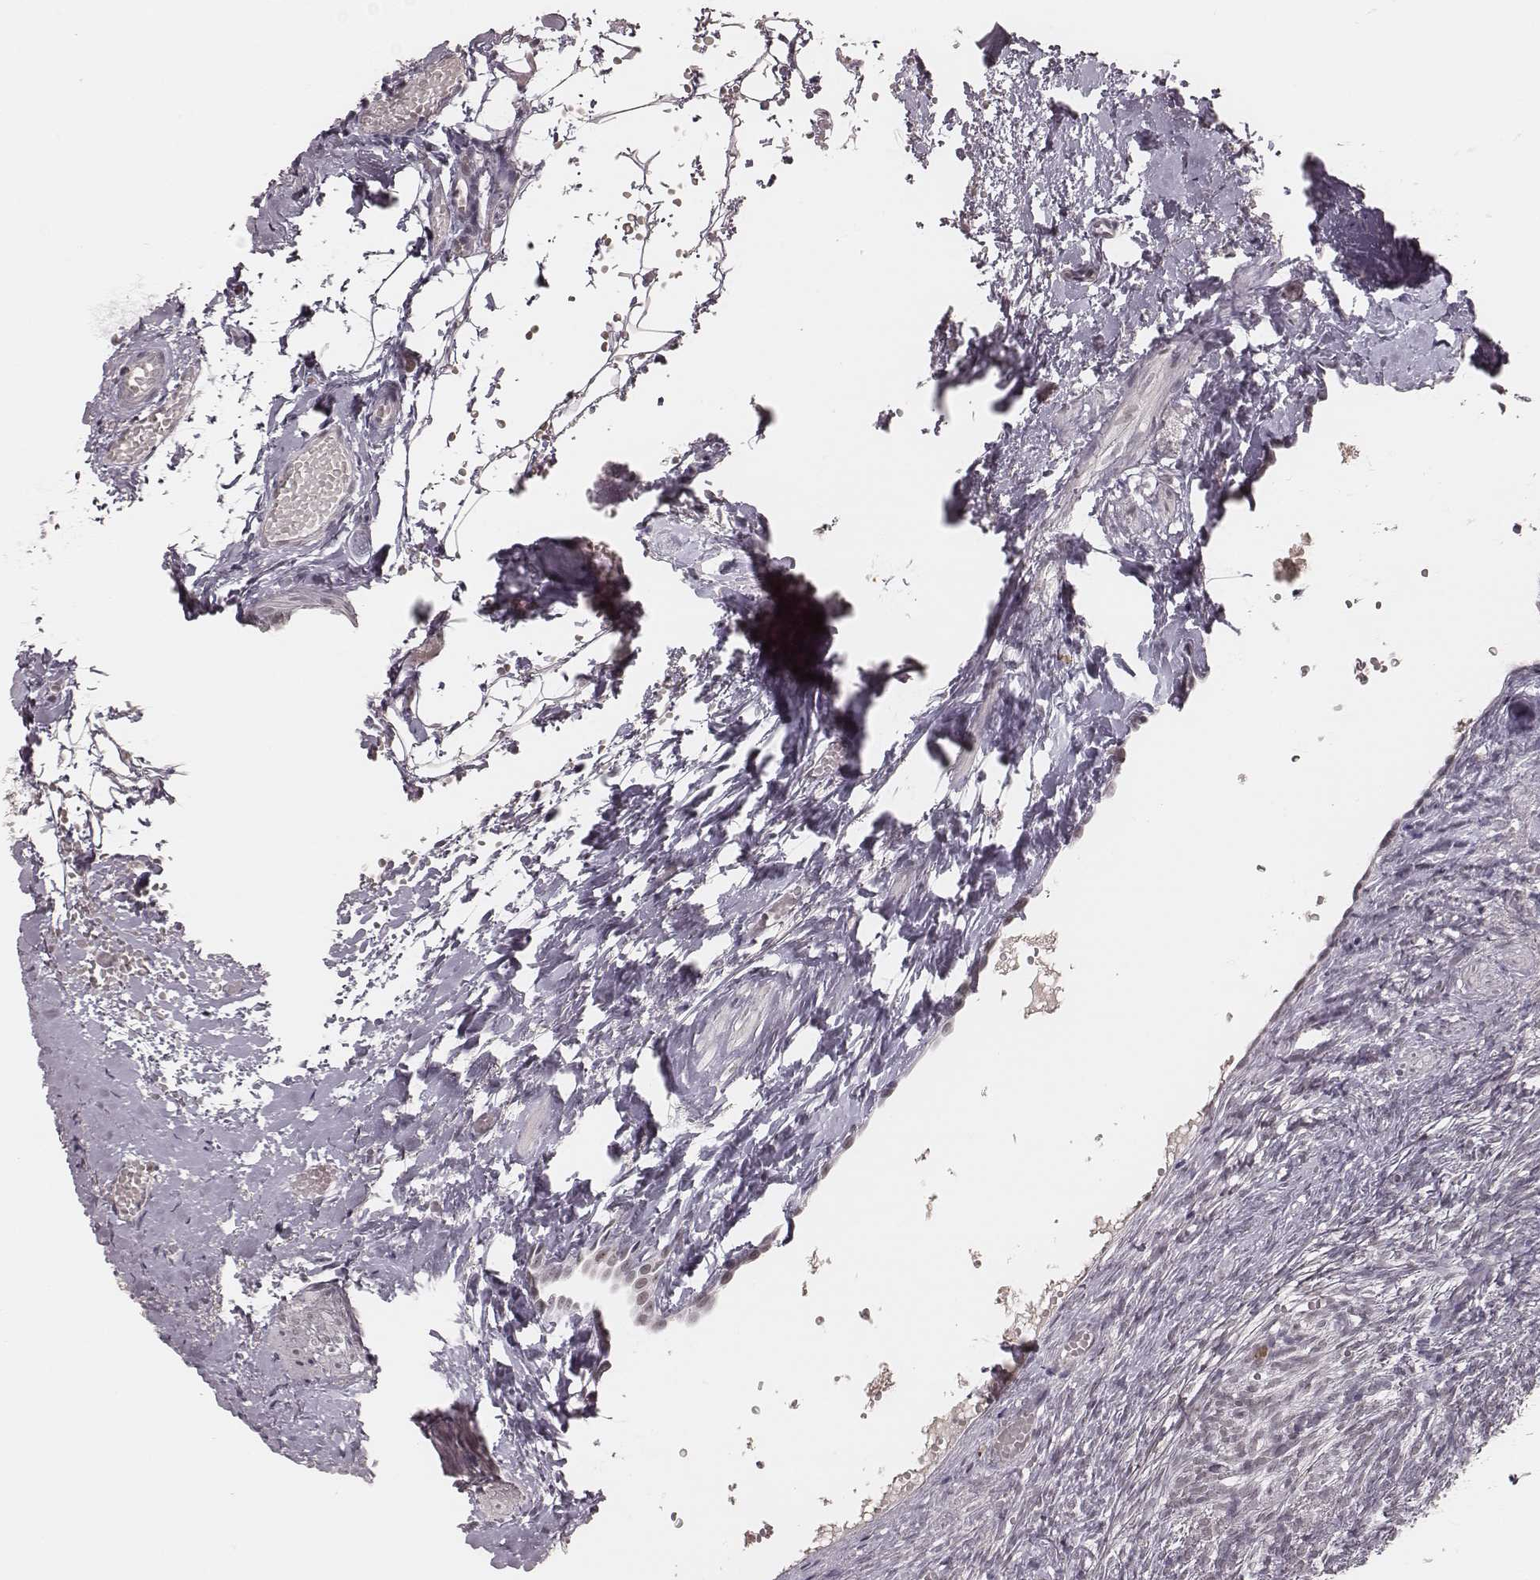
{"staining": {"intensity": "negative", "quantity": "none", "location": "none"}, "tissue": "ovary", "cell_type": "Ovarian stroma cells", "image_type": "normal", "snomed": [{"axis": "morphology", "description": "Normal tissue, NOS"}, {"axis": "topography", "description": "Ovary"}], "caption": "This is a photomicrograph of immunohistochemistry staining of normal ovary, which shows no positivity in ovarian stroma cells.", "gene": "KITLG", "patient": {"sex": "female", "age": 46}}